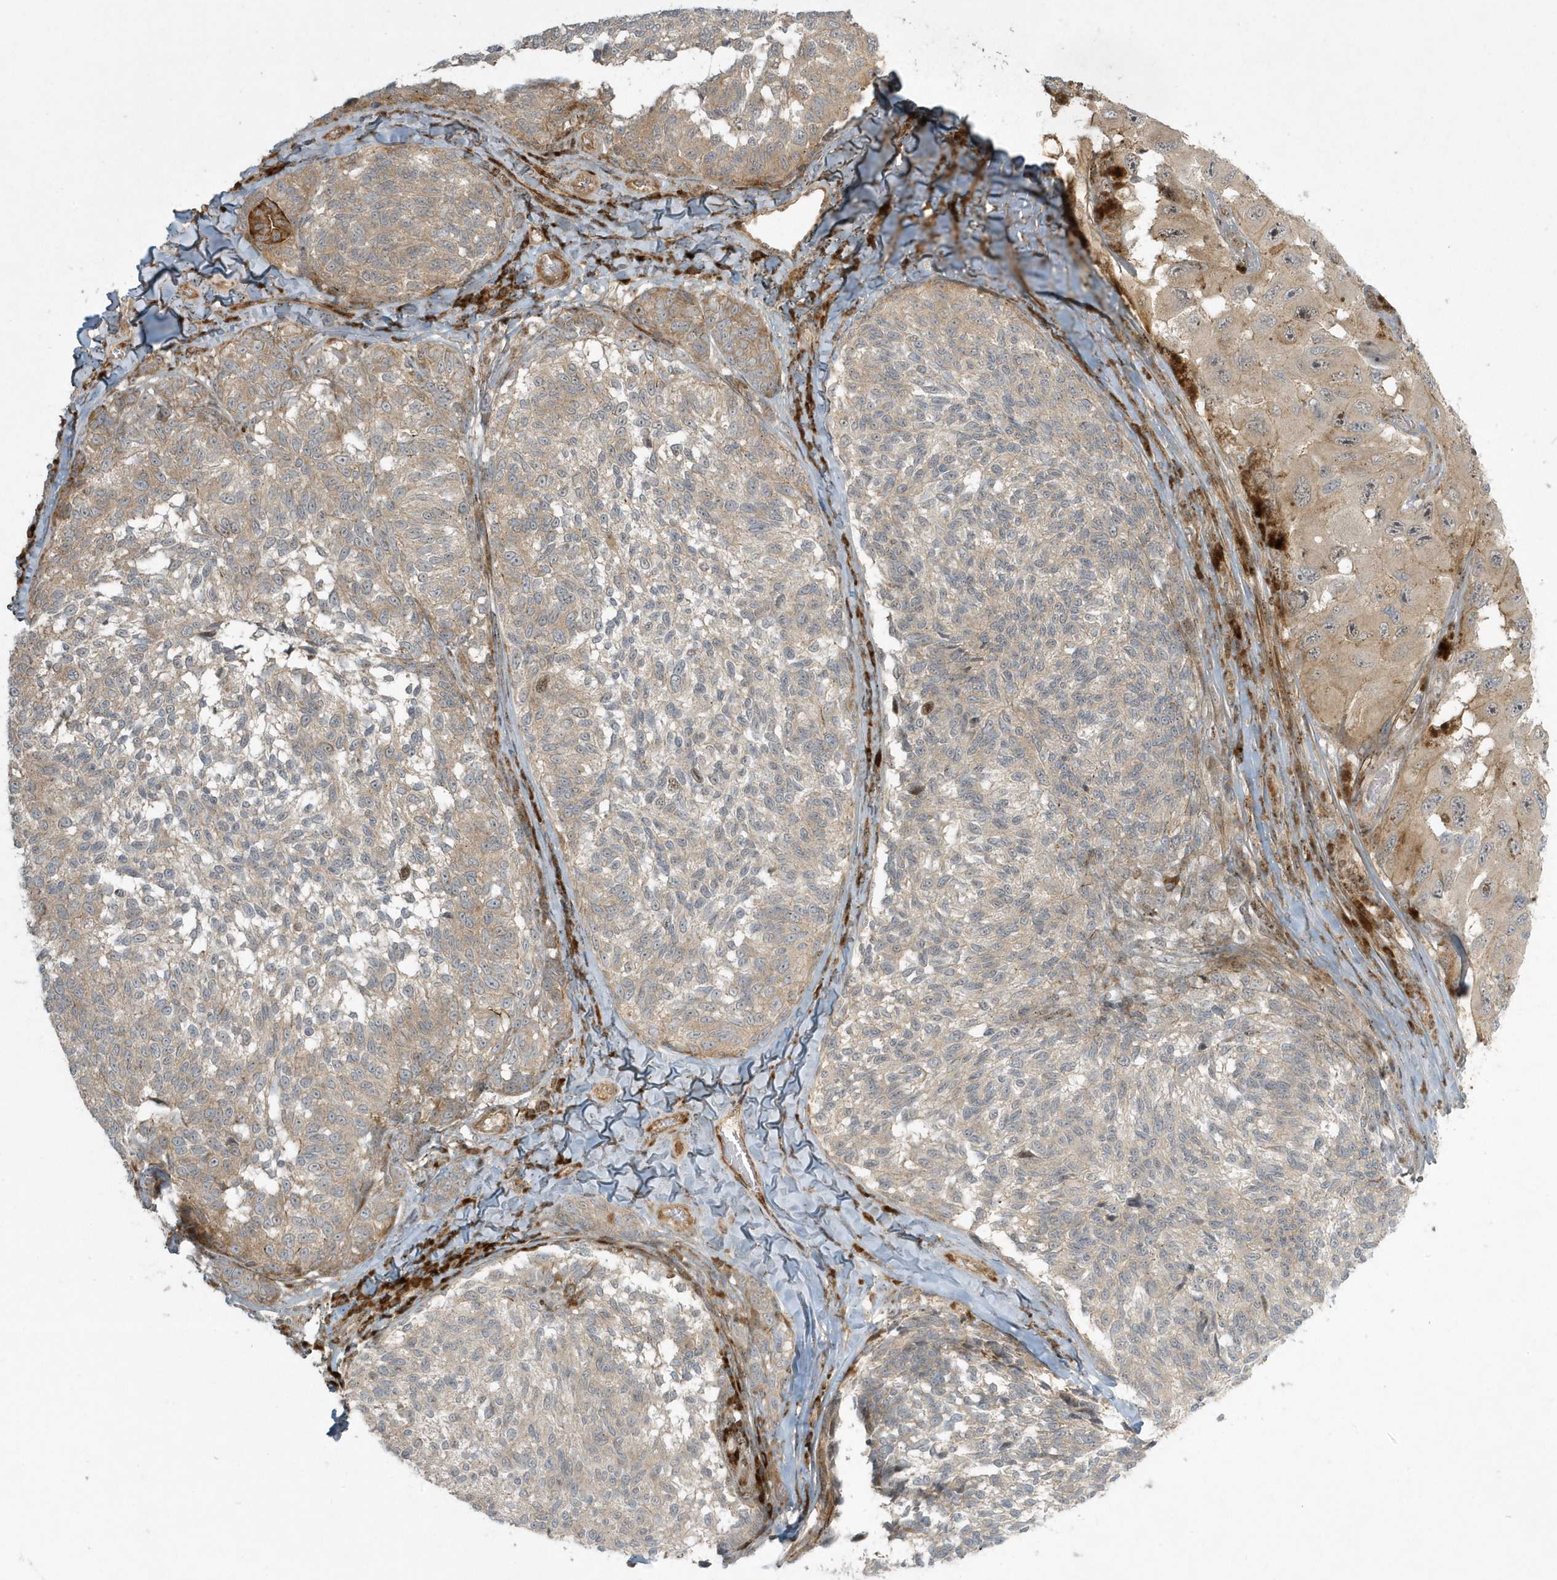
{"staining": {"intensity": "weak", "quantity": "<25%", "location": "cytoplasmic/membranous"}, "tissue": "melanoma", "cell_type": "Tumor cells", "image_type": "cancer", "snomed": [{"axis": "morphology", "description": "Malignant melanoma, NOS"}, {"axis": "topography", "description": "Skin"}], "caption": "DAB (3,3'-diaminobenzidine) immunohistochemical staining of human melanoma exhibits no significant expression in tumor cells.", "gene": "MASP2", "patient": {"sex": "female", "age": 73}}